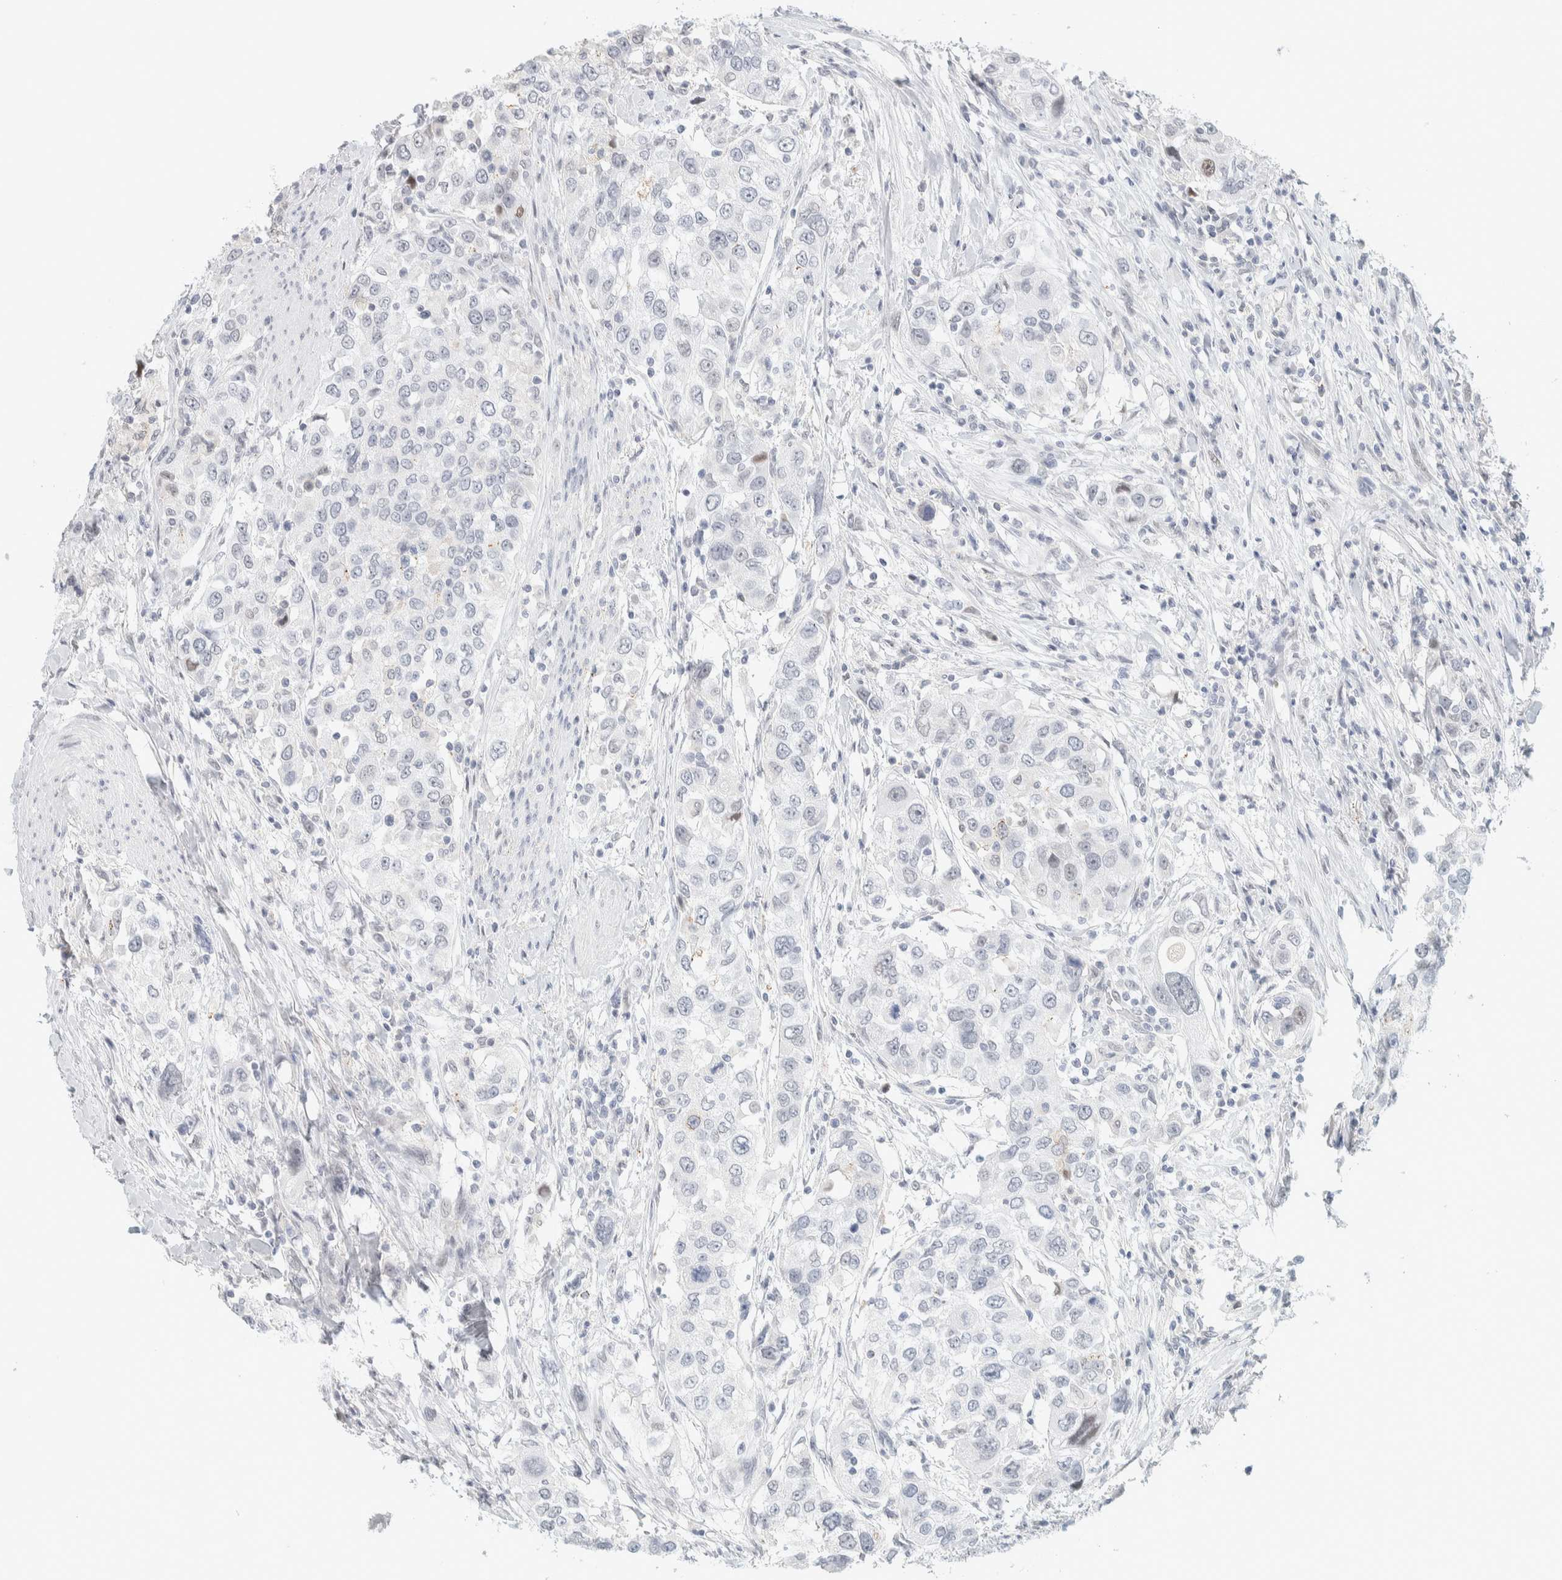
{"staining": {"intensity": "negative", "quantity": "none", "location": "none"}, "tissue": "urothelial cancer", "cell_type": "Tumor cells", "image_type": "cancer", "snomed": [{"axis": "morphology", "description": "Urothelial carcinoma, High grade"}, {"axis": "topography", "description": "Urinary bladder"}], "caption": "Protein analysis of urothelial cancer exhibits no significant staining in tumor cells.", "gene": "CDH17", "patient": {"sex": "female", "age": 80}}